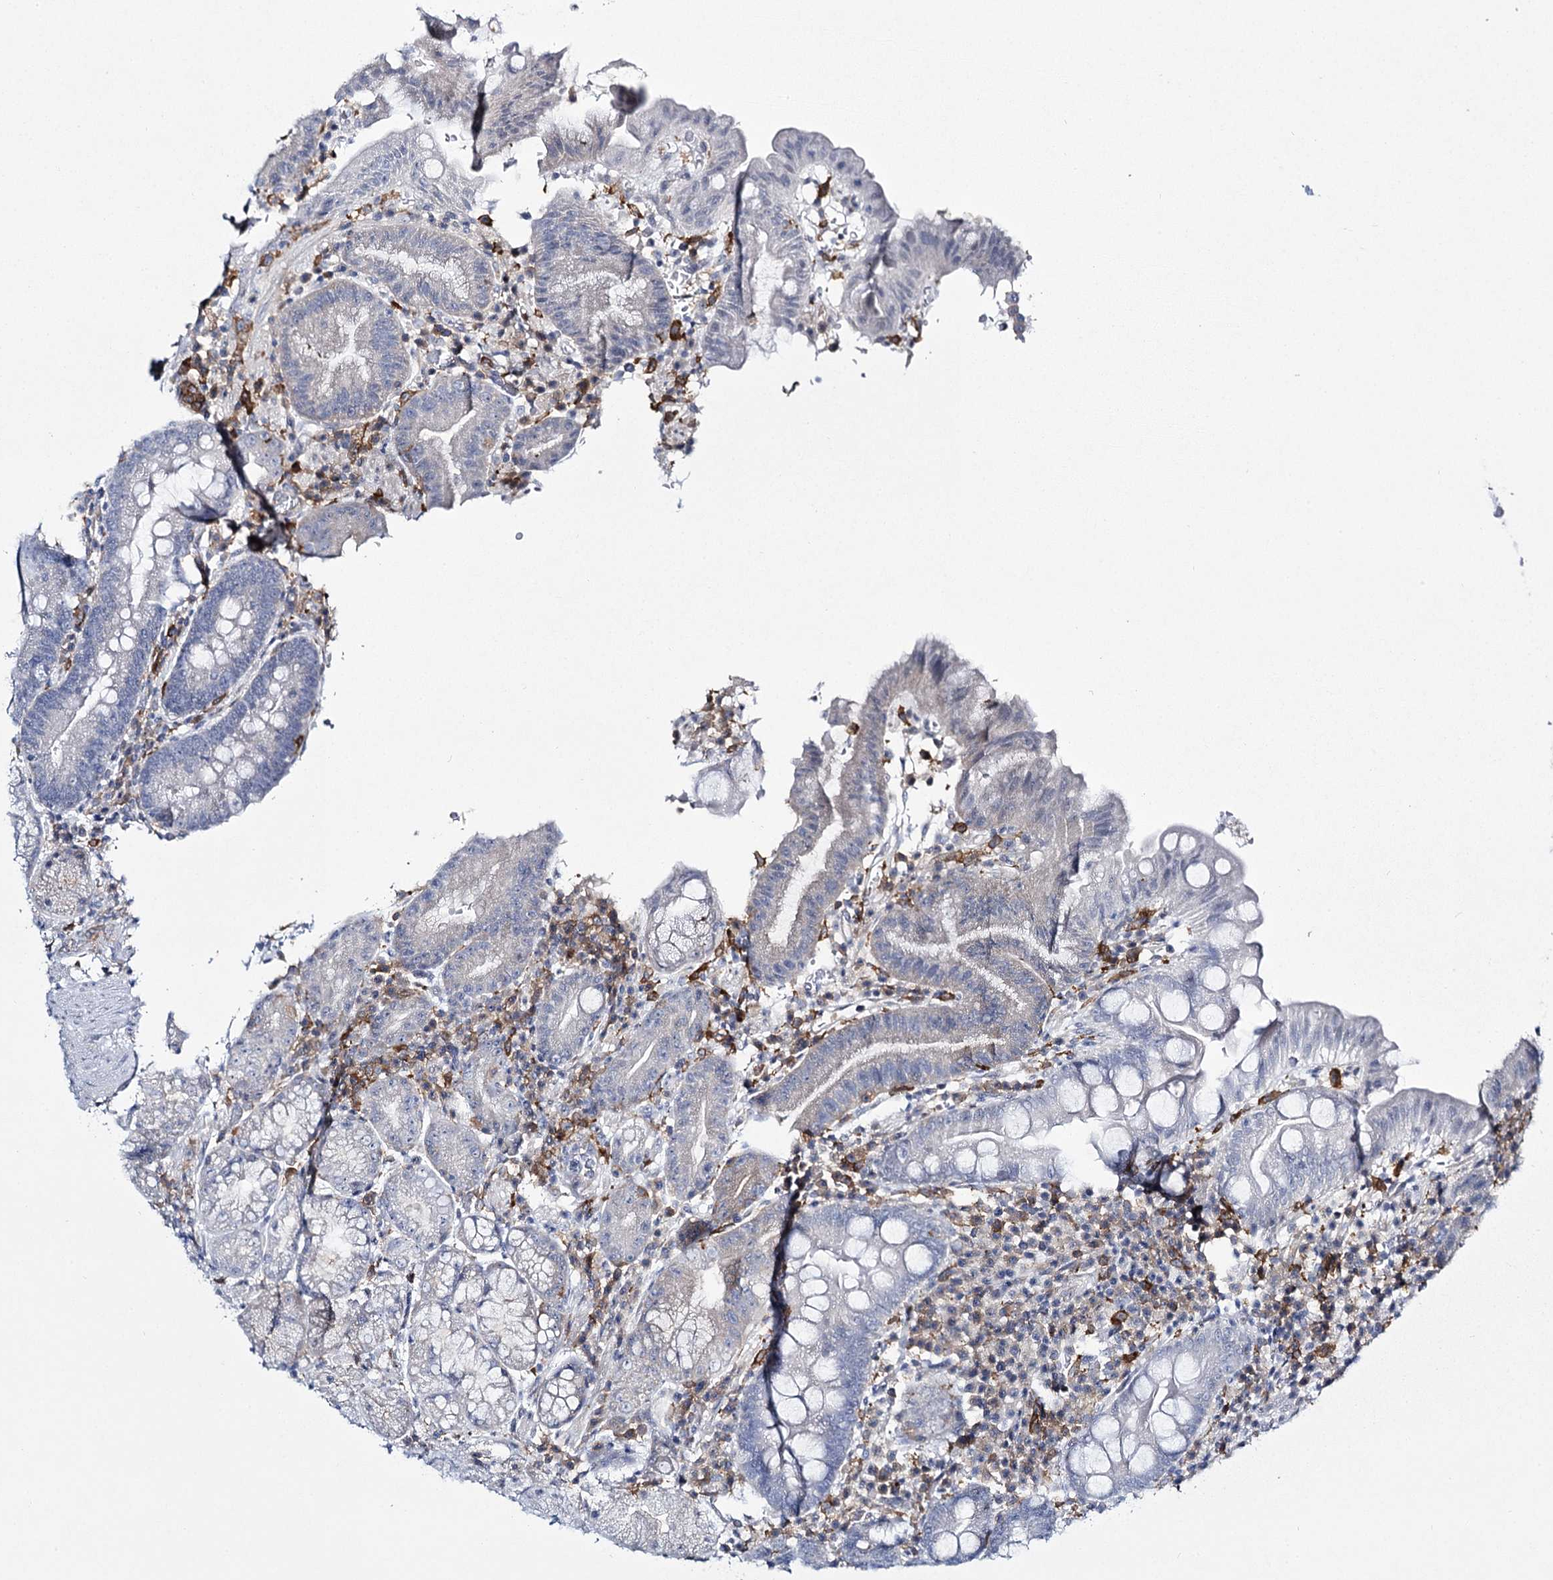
{"staining": {"intensity": "negative", "quantity": "none", "location": "none"}, "tissue": "stomach", "cell_type": "Glandular cells", "image_type": "normal", "snomed": [{"axis": "morphology", "description": "Normal tissue, NOS"}, {"axis": "morphology", "description": "Inflammation, NOS"}, {"axis": "topography", "description": "Stomach"}], "caption": "A high-resolution image shows IHC staining of unremarkable stomach, which exhibits no significant staining in glandular cells. The staining was performed using DAB to visualize the protein expression in brown, while the nuclei were stained in blue with hematoxylin (Magnification: 20x).", "gene": "CCDC88A", "patient": {"sex": "male", "age": 79}}